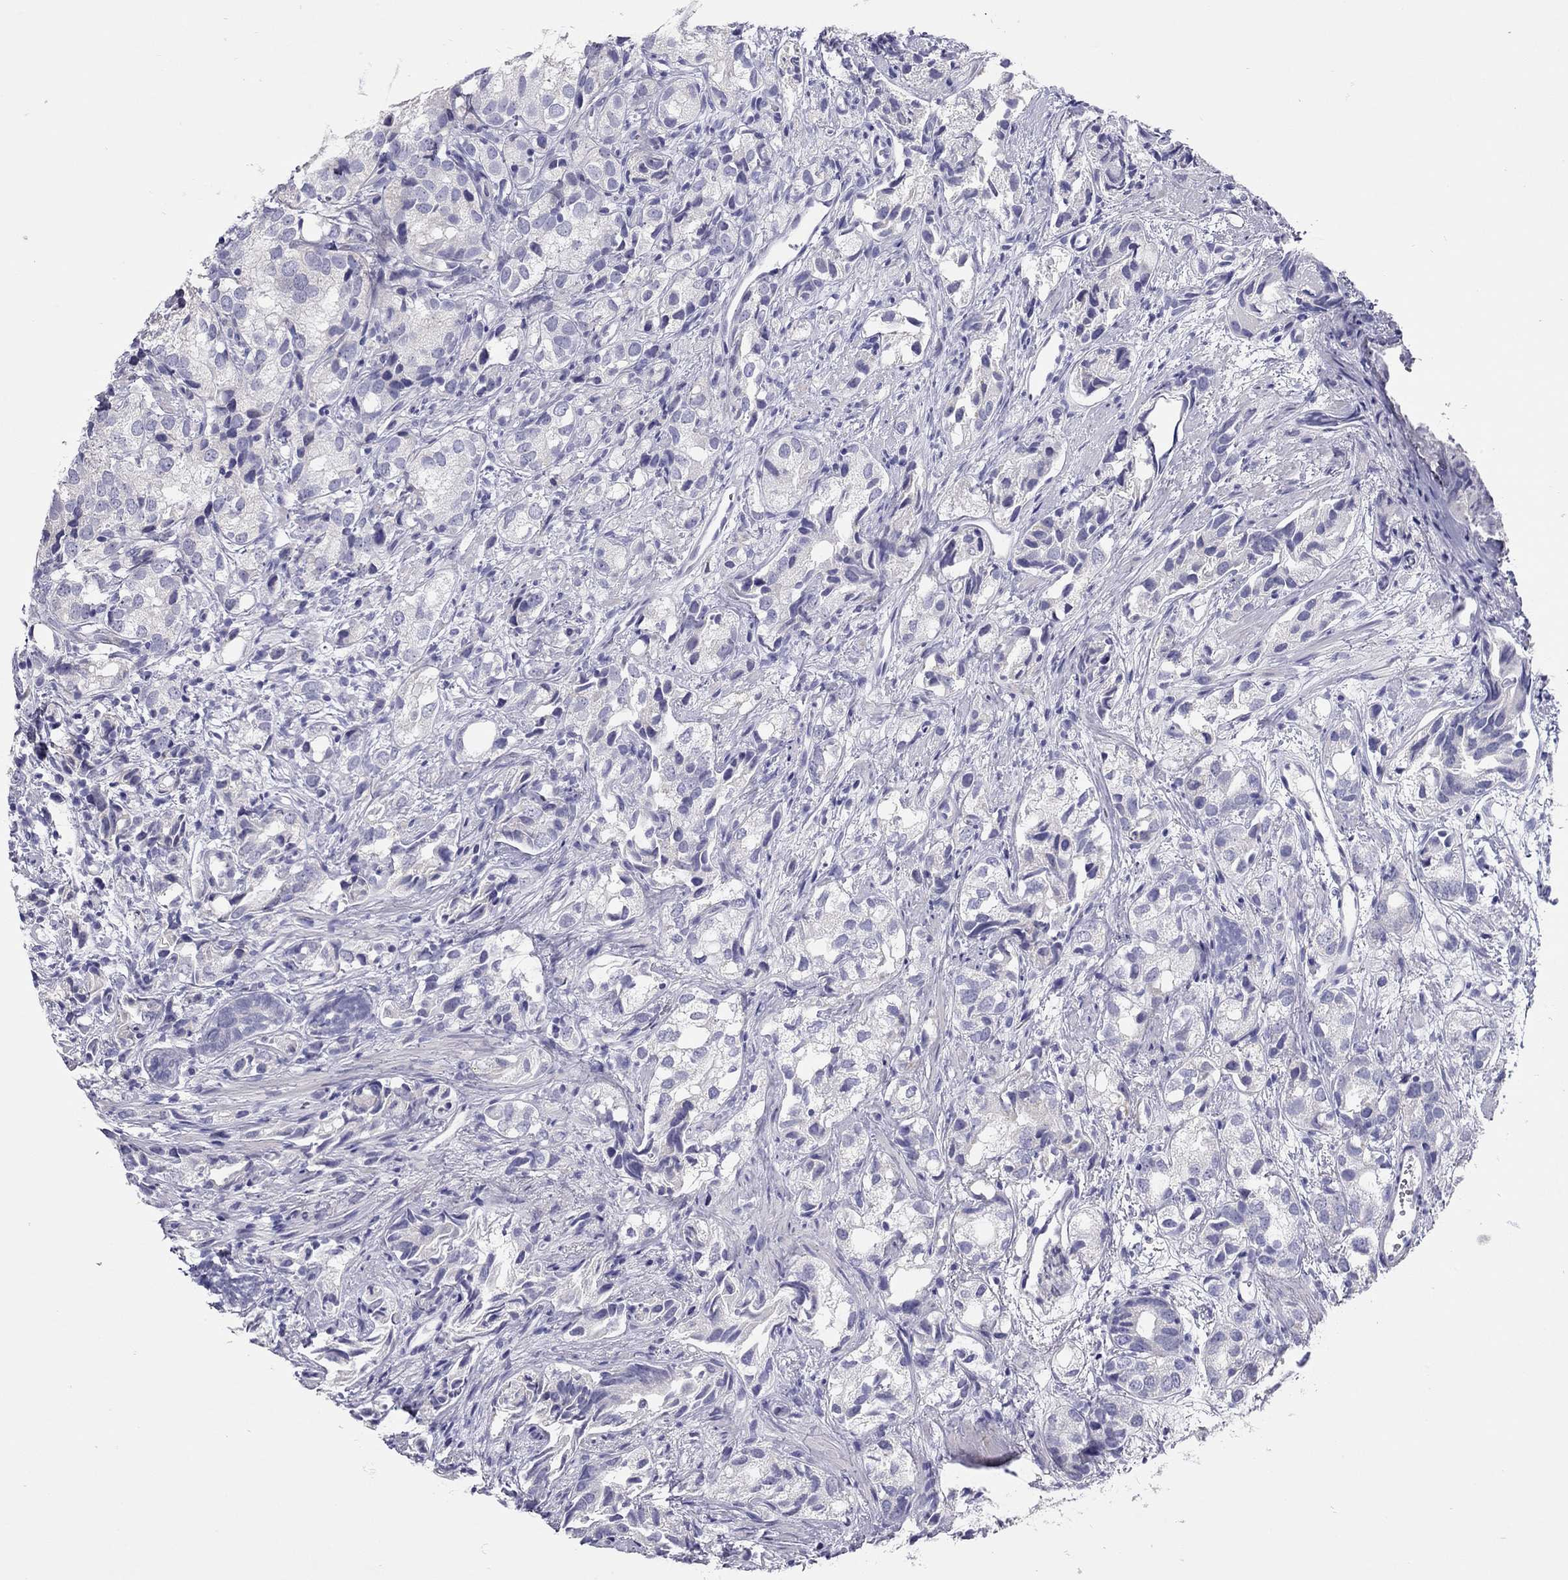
{"staining": {"intensity": "negative", "quantity": "none", "location": "none"}, "tissue": "prostate cancer", "cell_type": "Tumor cells", "image_type": "cancer", "snomed": [{"axis": "morphology", "description": "Adenocarcinoma, High grade"}, {"axis": "topography", "description": "Prostate"}], "caption": "Image shows no significant protein positivity in tumor cells of prostate high-grade adenocarcinoma.", "gene": "SCARB1", "patient": {"sex": "male", "age": 82}}